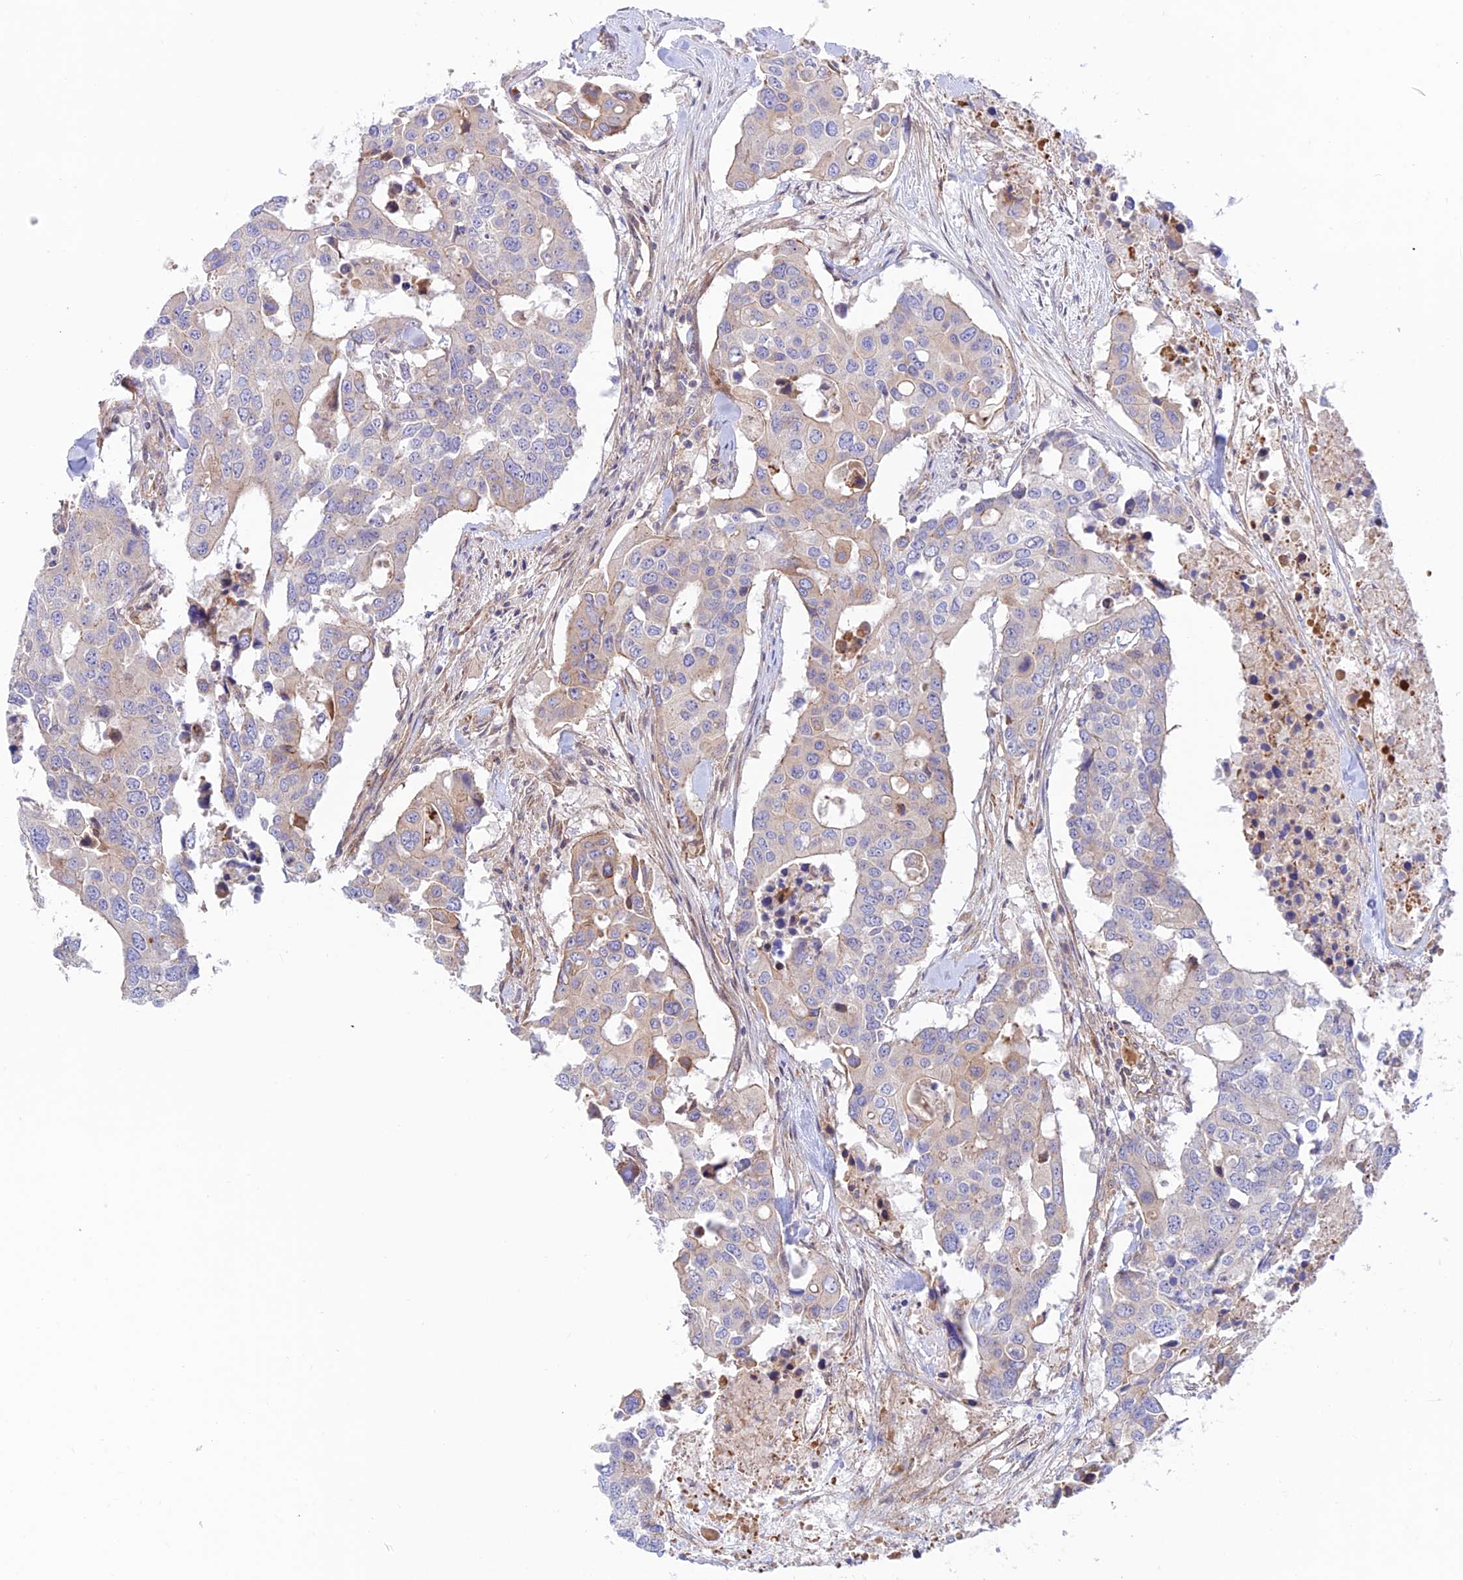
{"staining": {"intensity": "weak", "quantity": "<25%", "location": "cytoplasmic/membranous"}, "tissue": "colorectal cancer", "cell_type": "Tumor cells", "image_type": "cancer", "snomed": [{"axis": "morphology", "description": "Adenocarcinoma, NOS"}, {"axis": "topography", "description": "Colon"}], "caption": "This is an IHC photomicrograph of colorectal cancer. There is no staining in tumor cells.", "gene": "KCNAB1", "patient": {"sex": "male", "age": 77}}